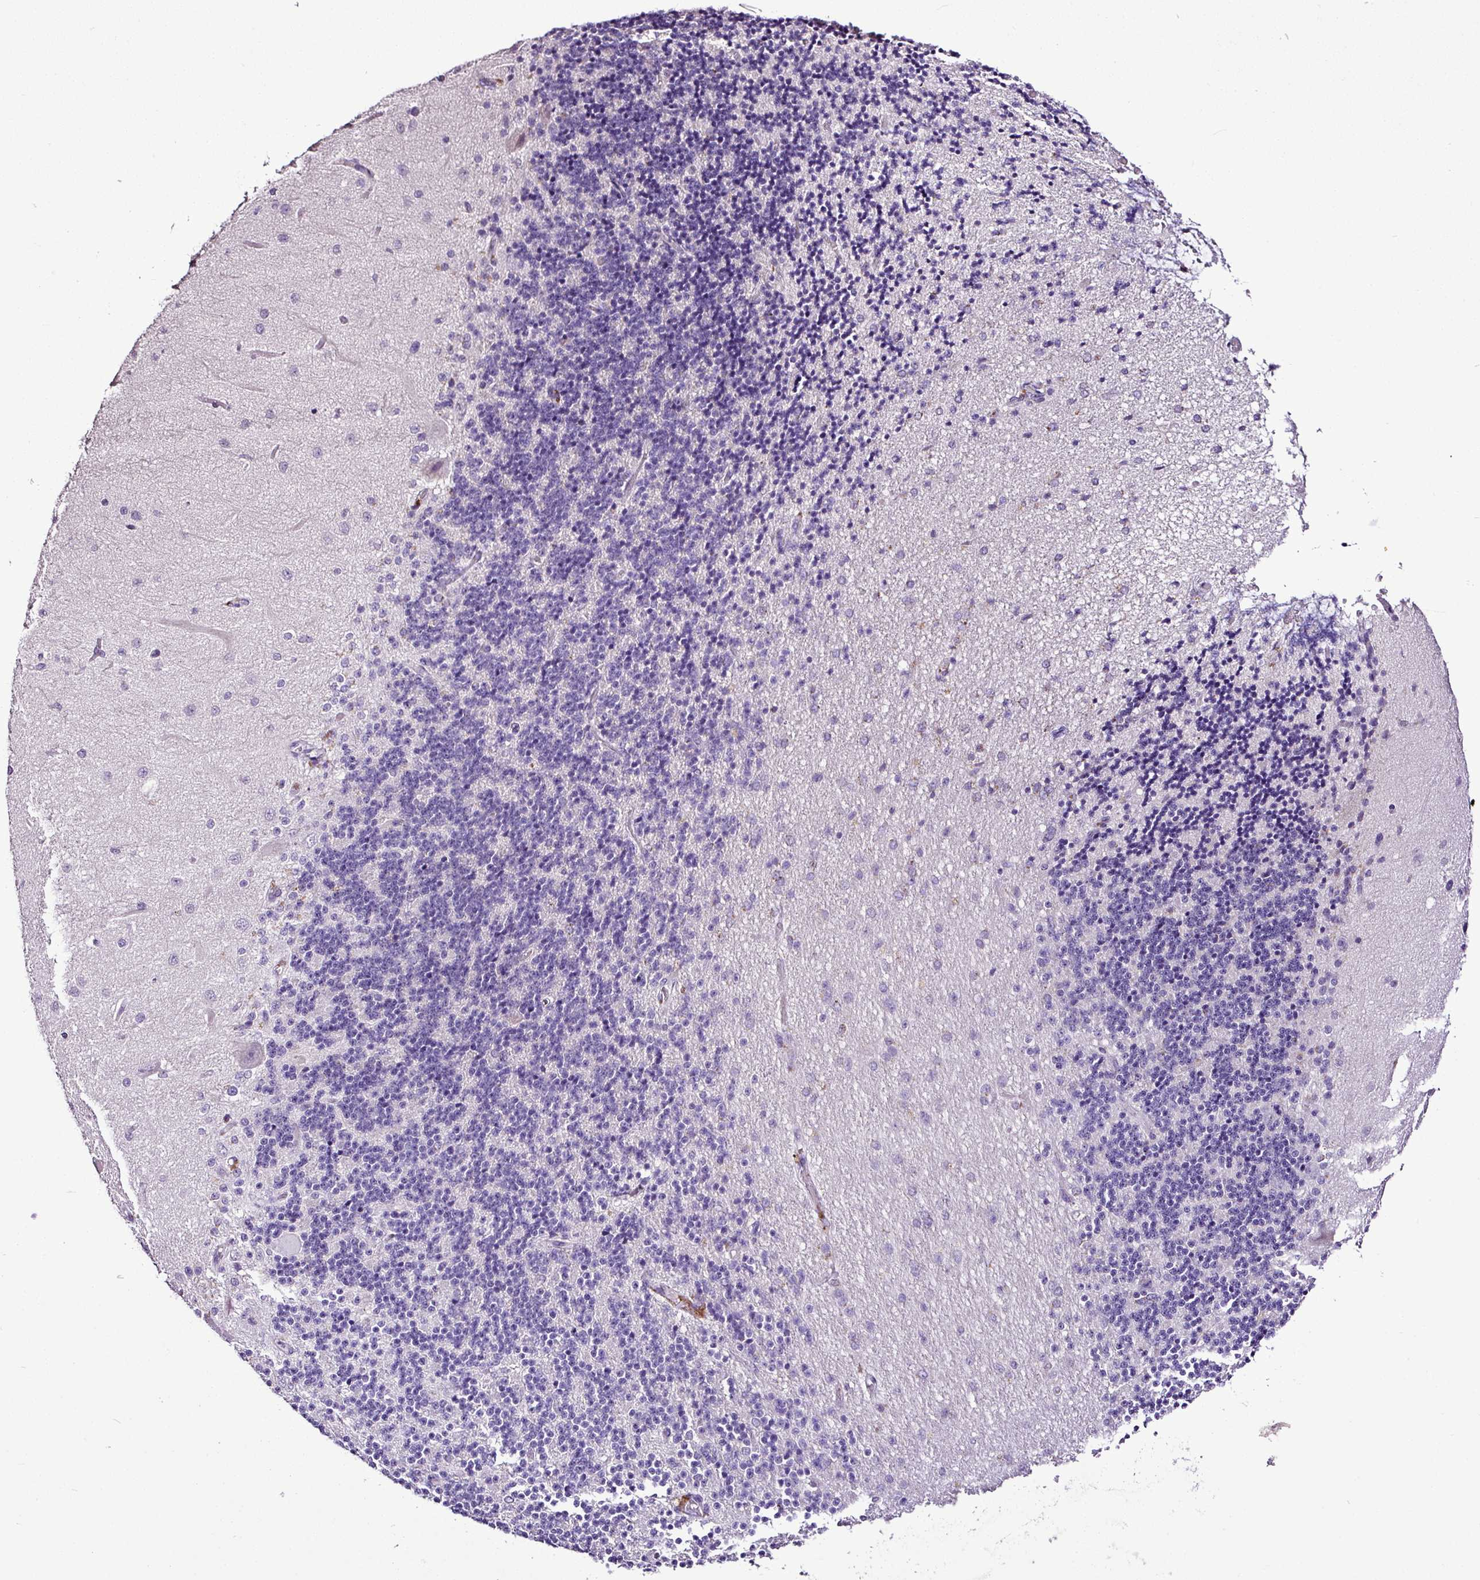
{"staining": {"intensity": "negative", "quantity": "none", "location": "none"}, "tissue": "cerebellum", "cell_type": "Cells in granular layer", "image_type": "normal", "snomed": [{"axis": "morphology", "description": "Normal tissue, NOS"}, {"axis": "topography", "description": "Cerebellum"}], "caption": "Immunohistochemistry (IHC) image of unremarkable cerebellum: cerebellum stained with DAB shows no significant protein staining in cells in granular layer.", "gene": "ESR1", "patient": {"sex": "female", "age": 29}}